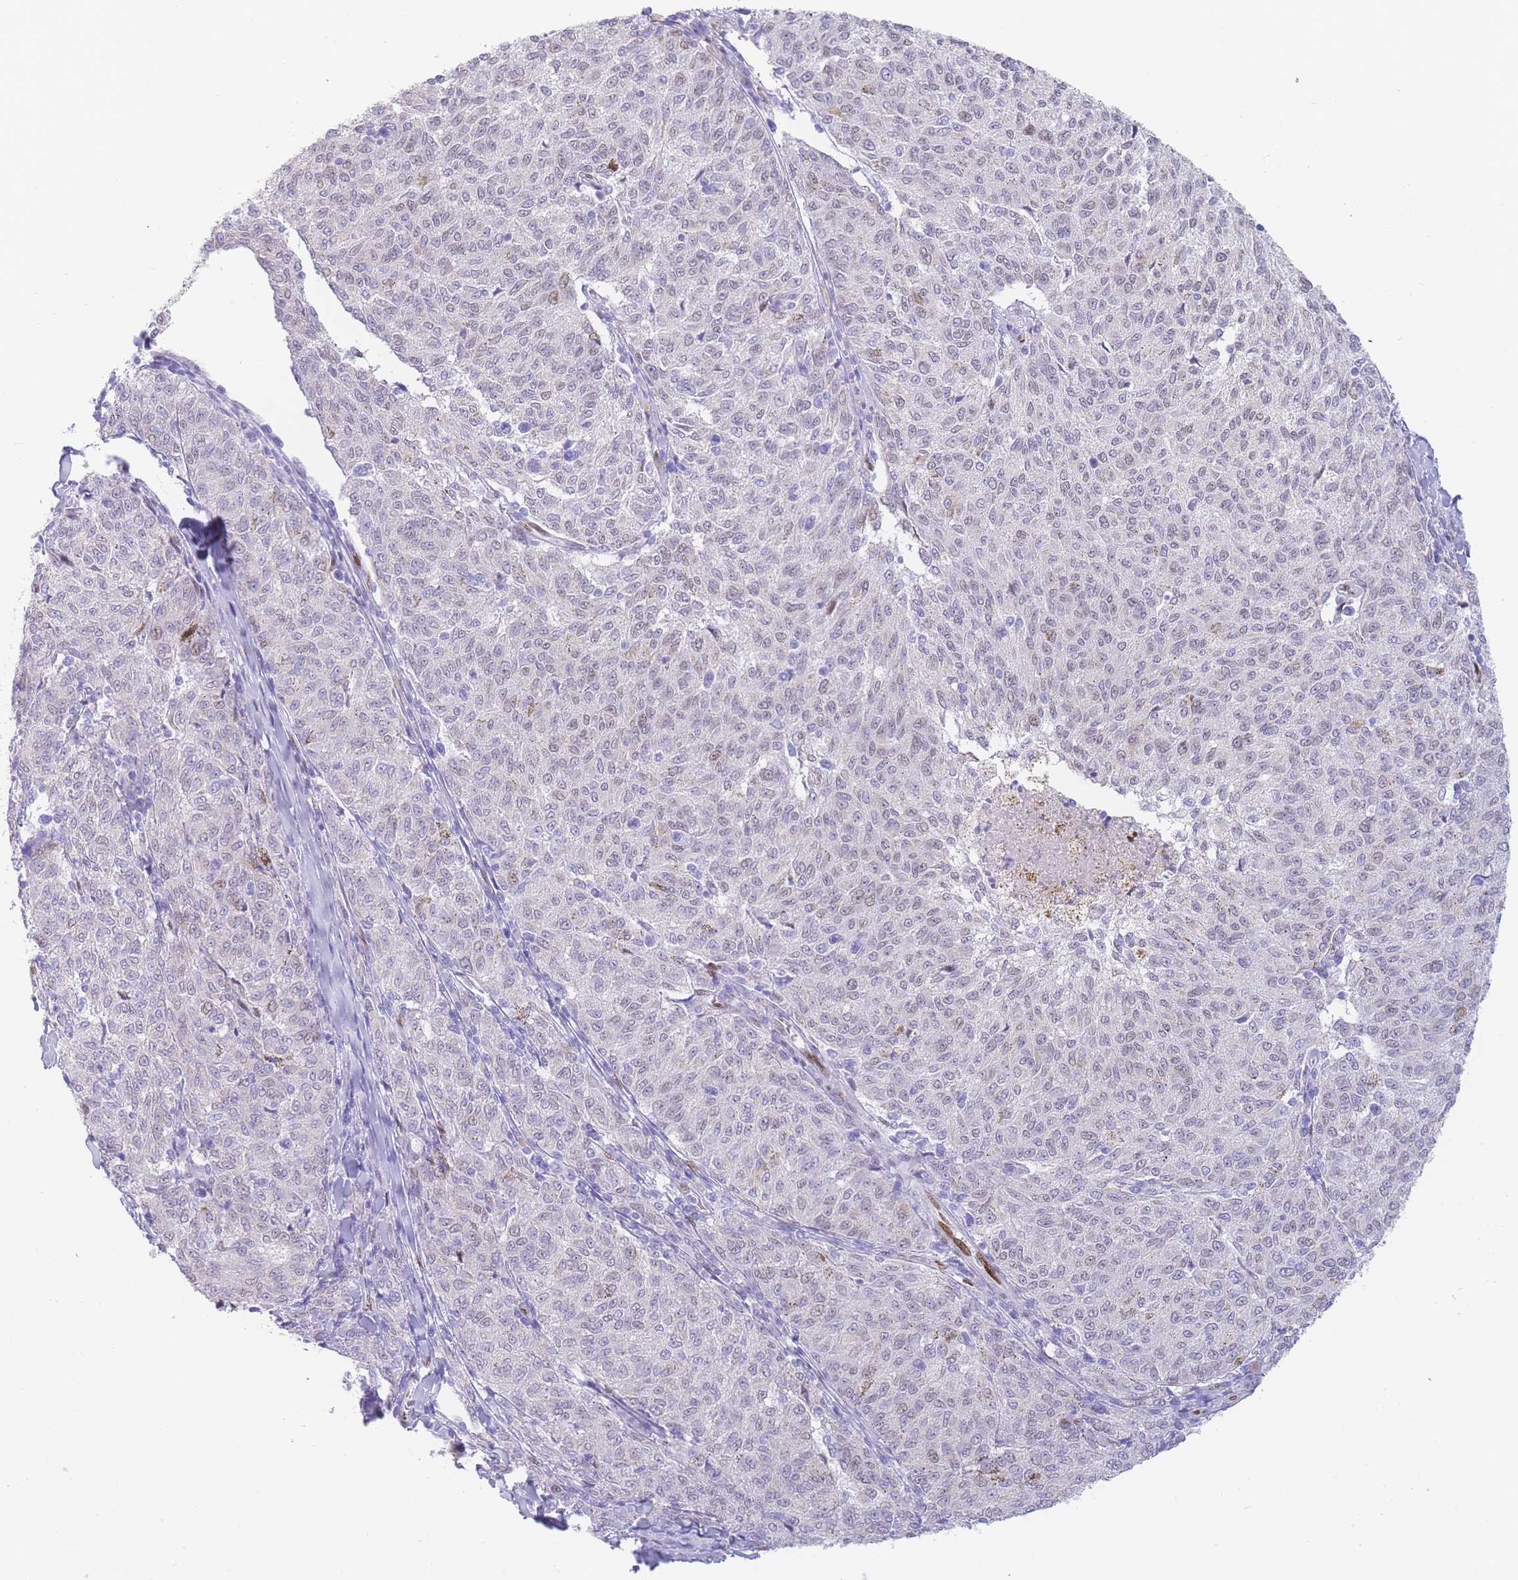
{"staining": {"intensity": "negative", "quantity": "none", "location": "none"}, "tissue": "melanoma", "cell_type": "Tumor cells", "image_type": "cancer", "snomed": [{"axis": "morphology", "description": "Malignant melanoma, NOS"}, {"axis": "topography", "description": "Skin"}], "caption": "Histopathology image shows no significant protein positivity in tumor cells of melanoma.", "gene": "PSMB5", "patient": {"sex": "female", "age": 72}}